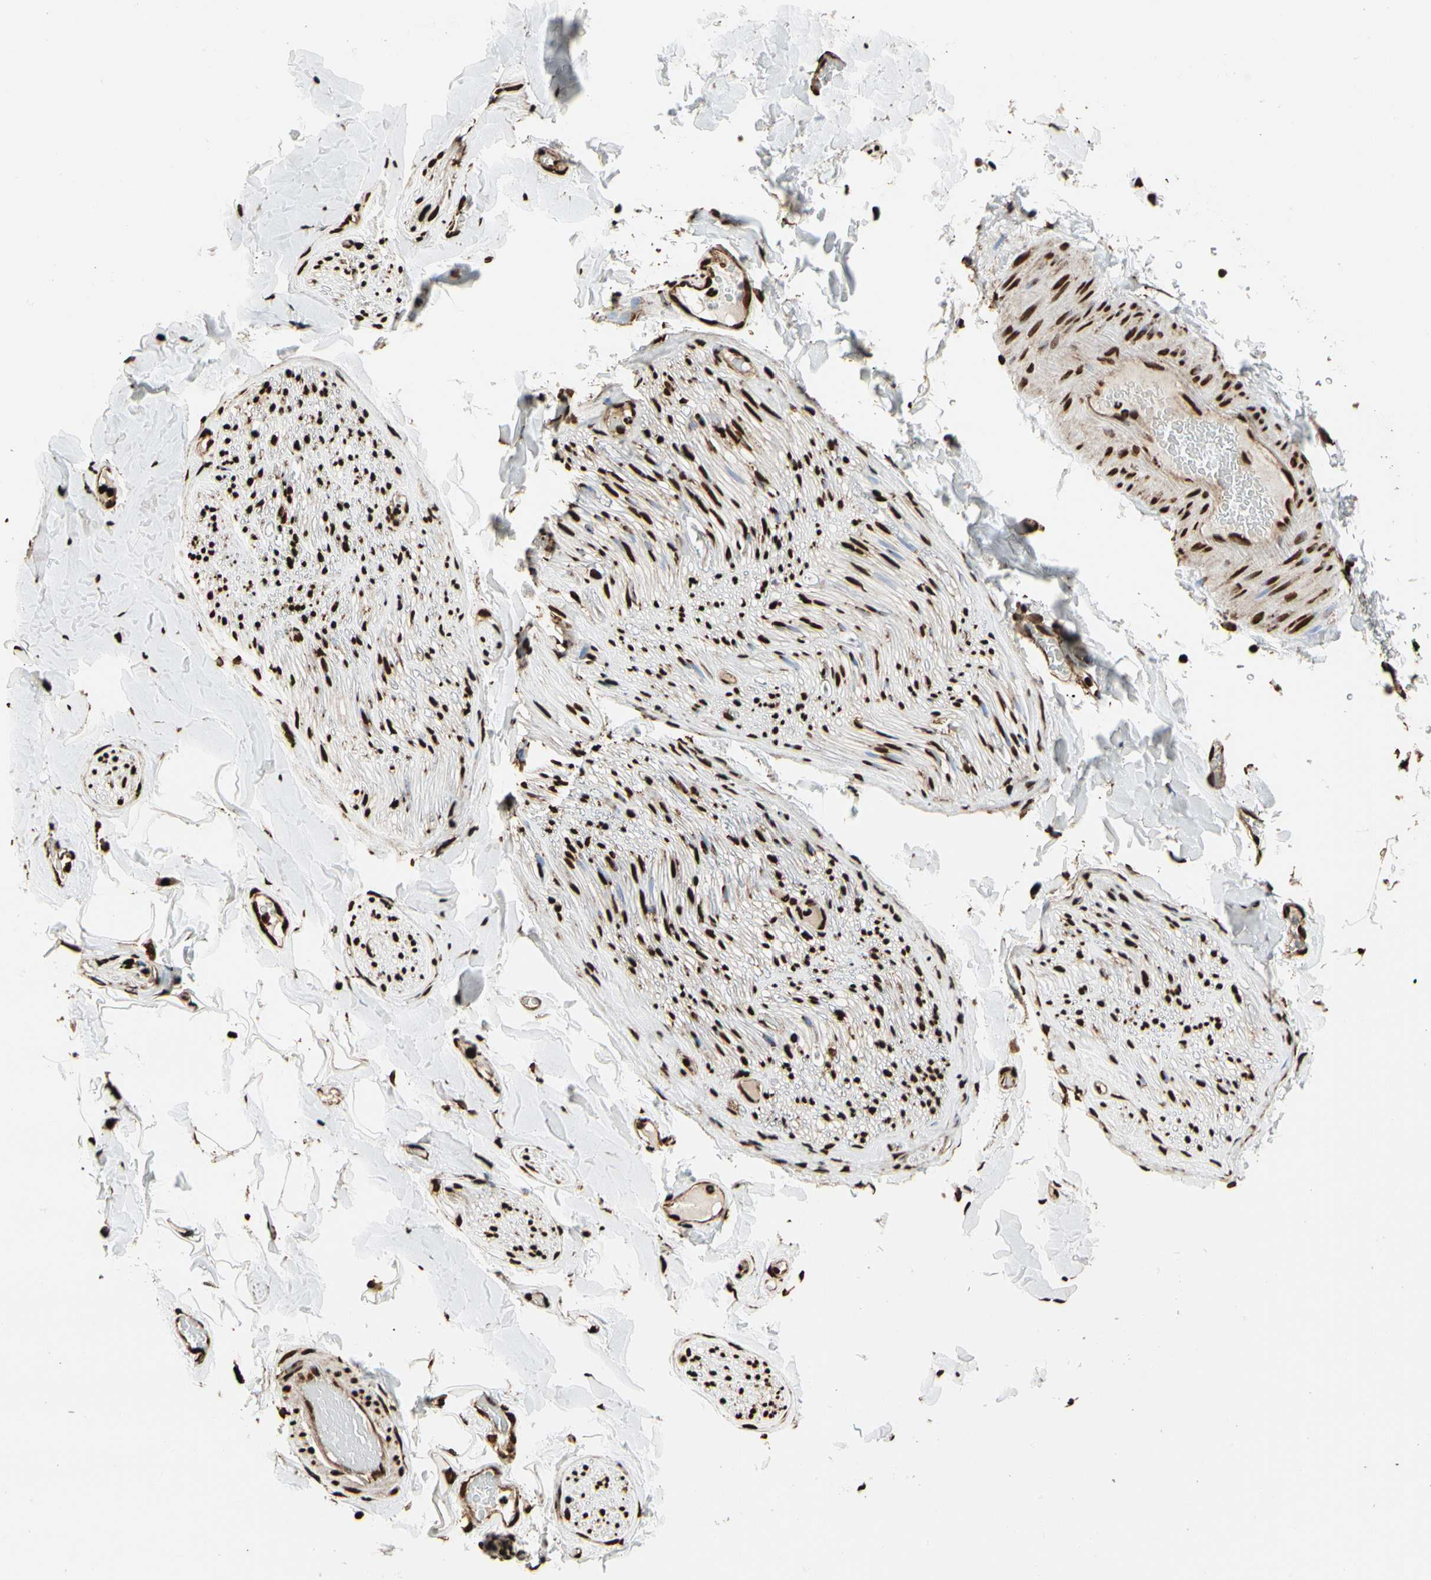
{"staining": {"intensity": "strong", "quantity": ">75%", "location": "cytoplasmic/membranous,nuclear"}, "tissue": "adipose tissue", "cell_type": "Adipocytes", "image_type": "normal", "snomed": [{"axis": "morphology", "description": "Normal tissue, NOS"}, {"axis": "topography", "description": "Peripheral nerve tissue"}], "caption": "Adipose tissue was stained to show a protein in brown. There is high levels of strong cytoplasmic/membranous,nuclear staining in approximately >75% of adipocytes. Nuclei are stained in blue.", "gene": "HNRNPK", "patient": {"sex": "male", "age": 70}}